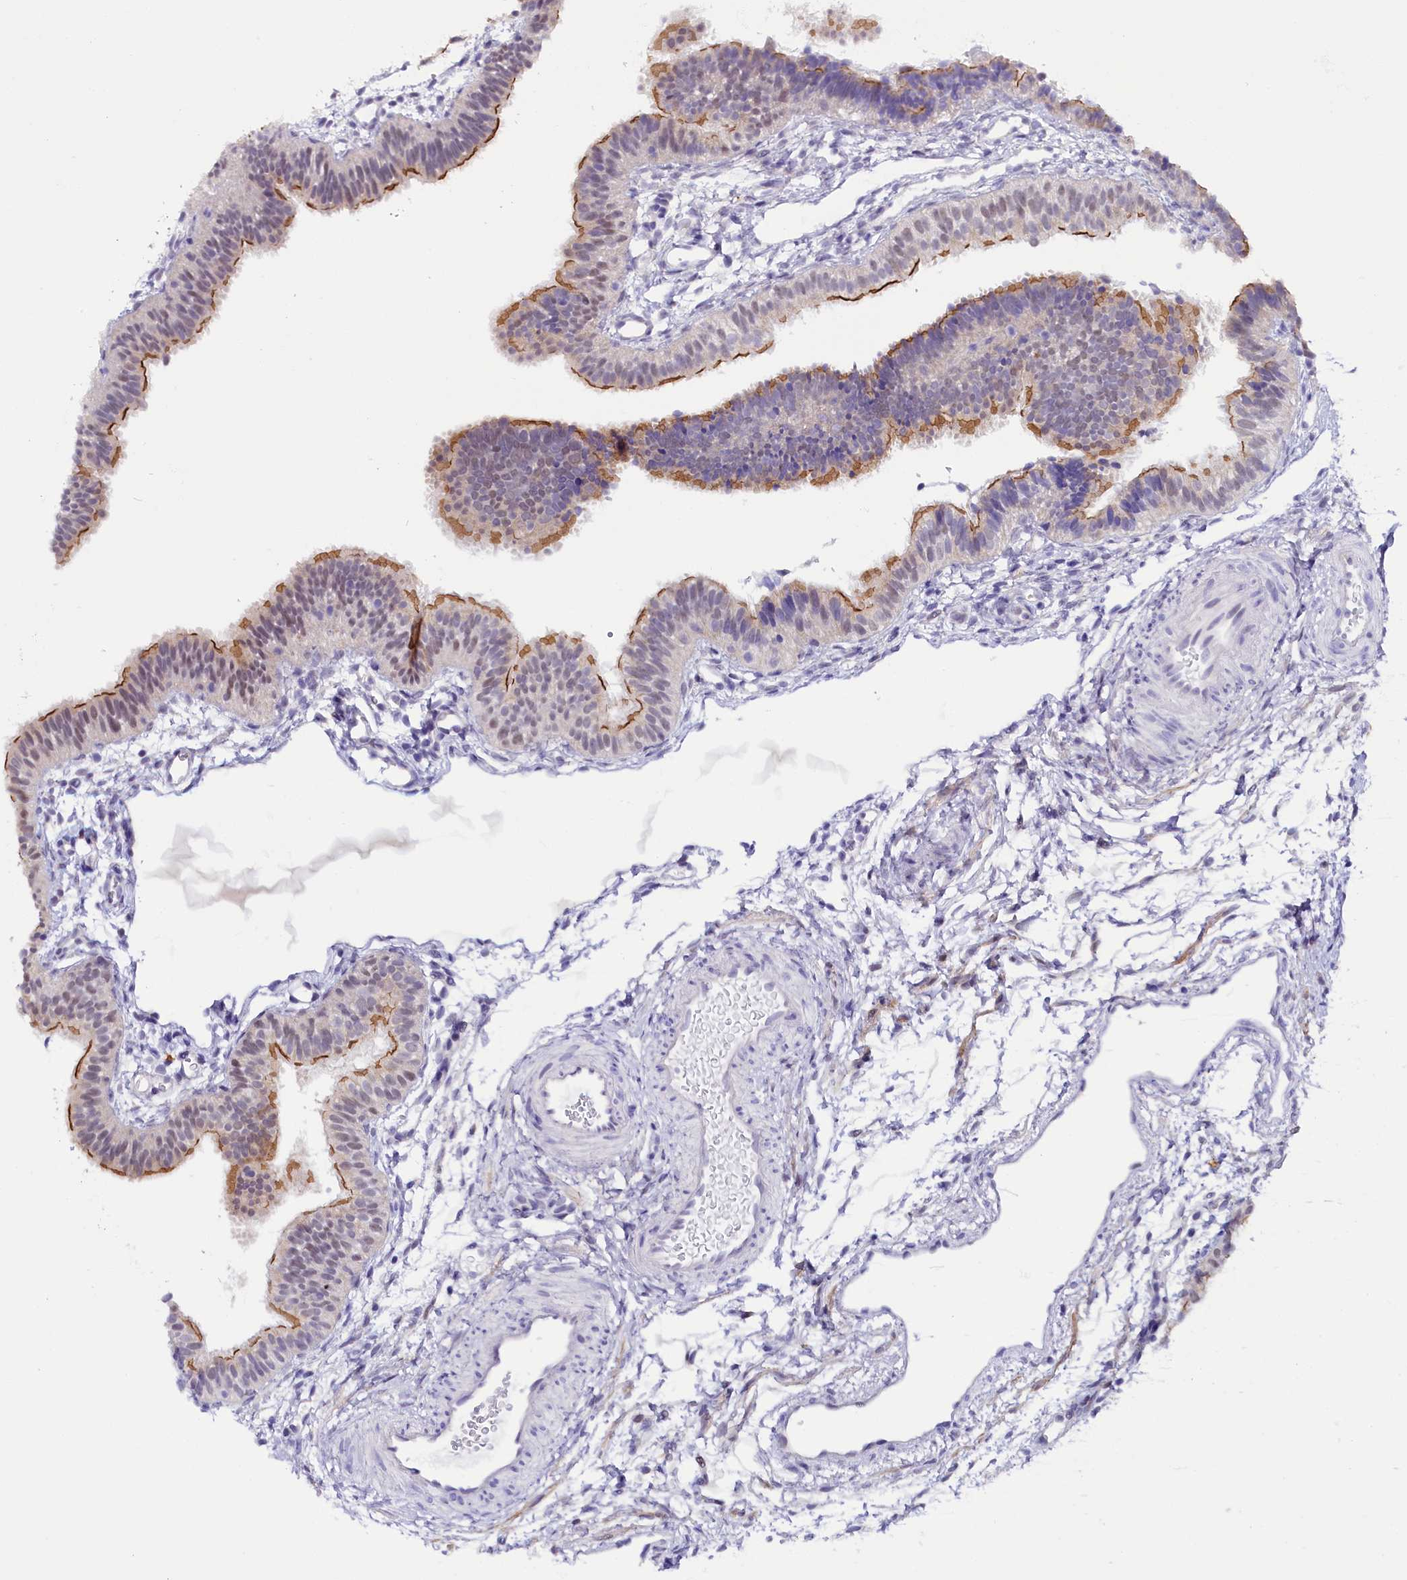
{"staining": {"intensity": "moderate", "quantity": "25%-75%", "location": "cytoplasmic/membranous,nuclear"}, "tissue": "fallopian tube", "cell_type": "Glandular cells", "image_type": "normal", "snomed": [{"axis": "morphology", "description": "Normal tissue, NOS"}, {"axis": "topography", "description": "Fallopian tube"}], "caption": "IHC (DAB) staining of unremarkable fallopian tube displays moderate cytoplasmic/membranous,nuclear protein positivity in approximately 25%-75% of glandular cells.", "gene": "OSGEP", "patient": {"sex": "female", "age": 35}}